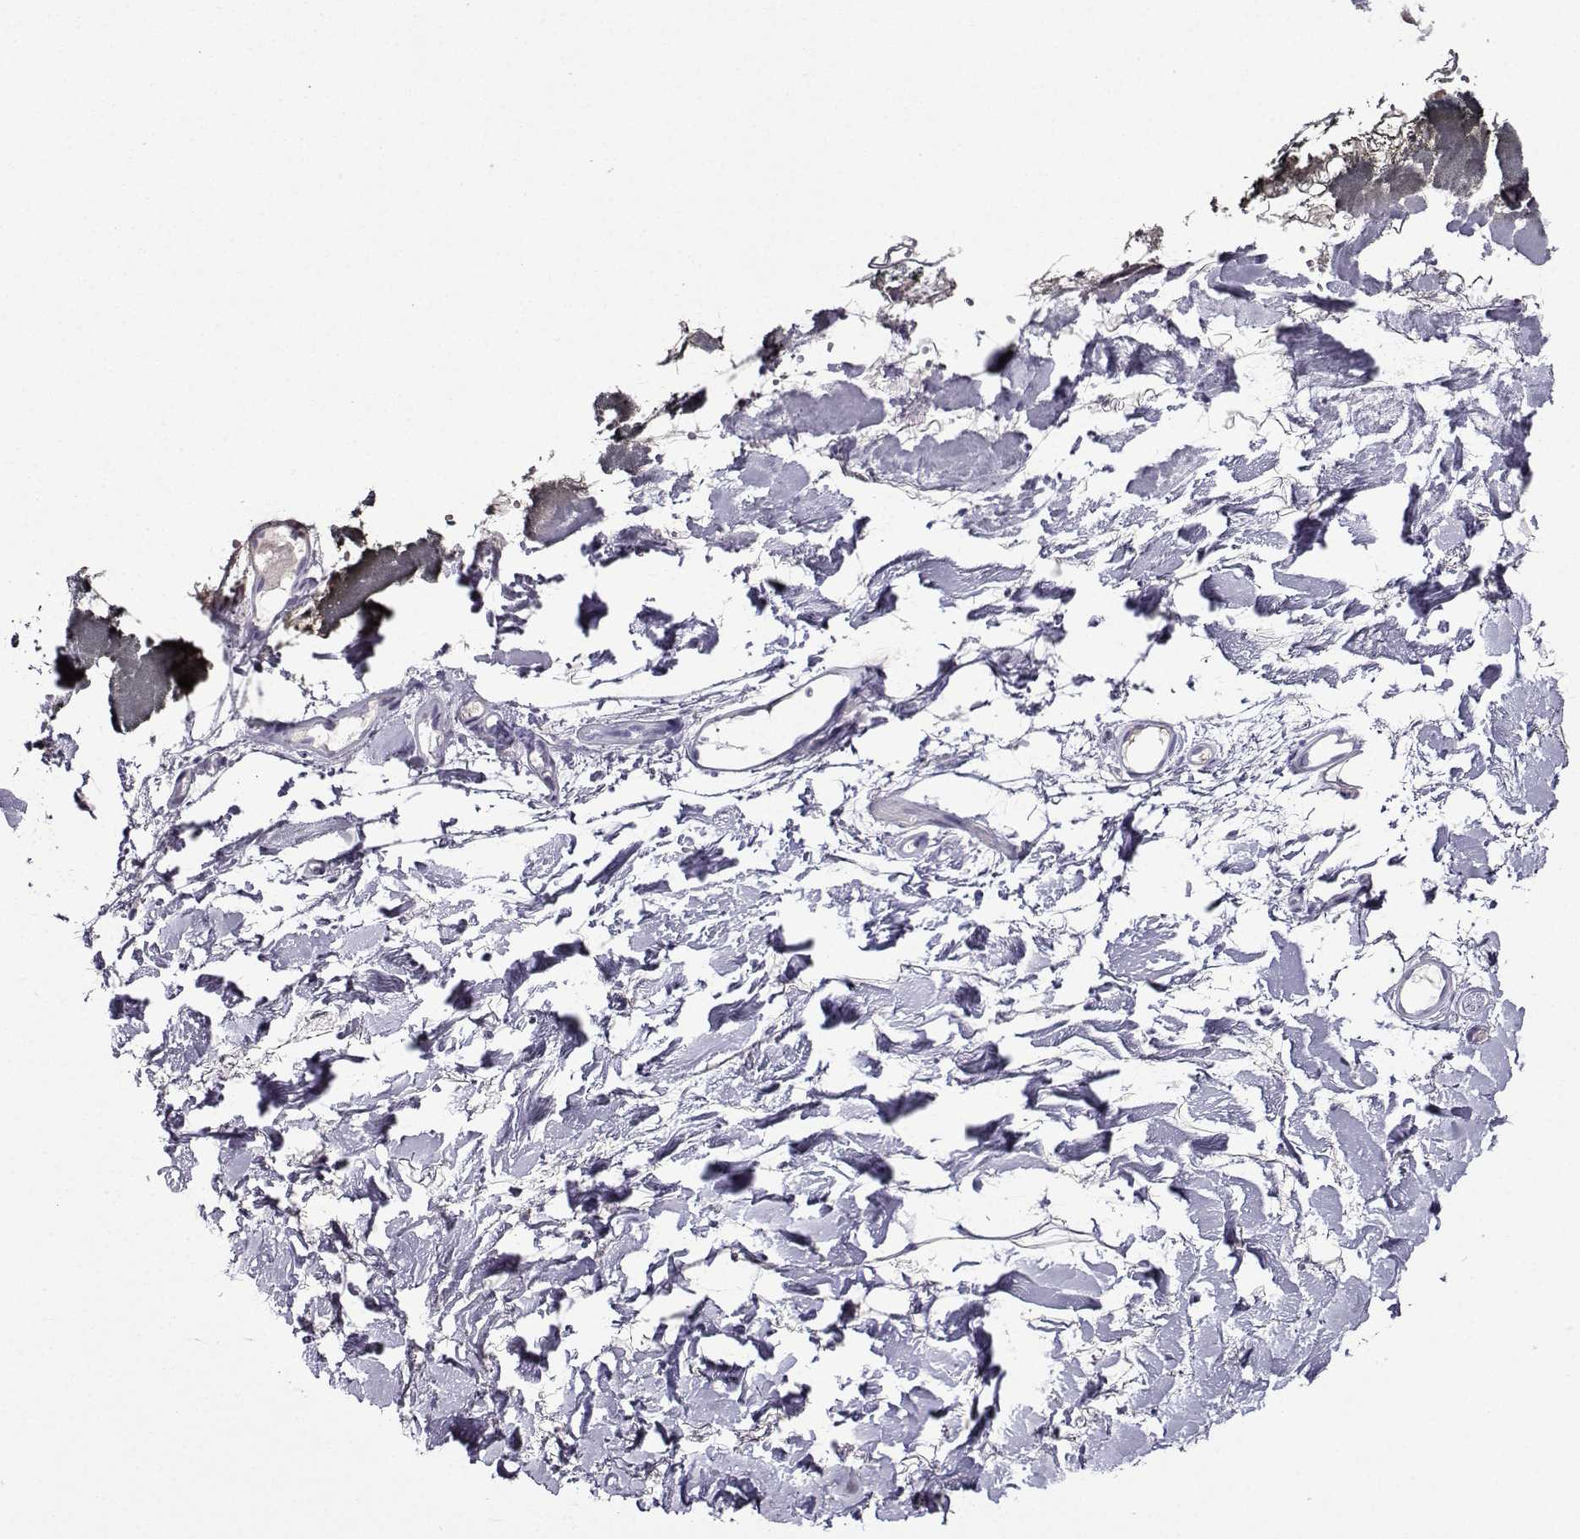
{"staining": {"intensity": "negative", "quantity": "none", "location": "none"}, "tissue": "skin", "cell_type": "Fibroblasts", "image_type": "normal", "snomed": [{"axis": "morphology", "description": "Normal tissue, NOS"}, {"axis": "topography", "description": "Skin"}], "caption": "The histopathology image displays no significant staining in fibroblasts of skin.", "gene": "CRYBB1", "patient": {"sex": "female", "age": 34}}